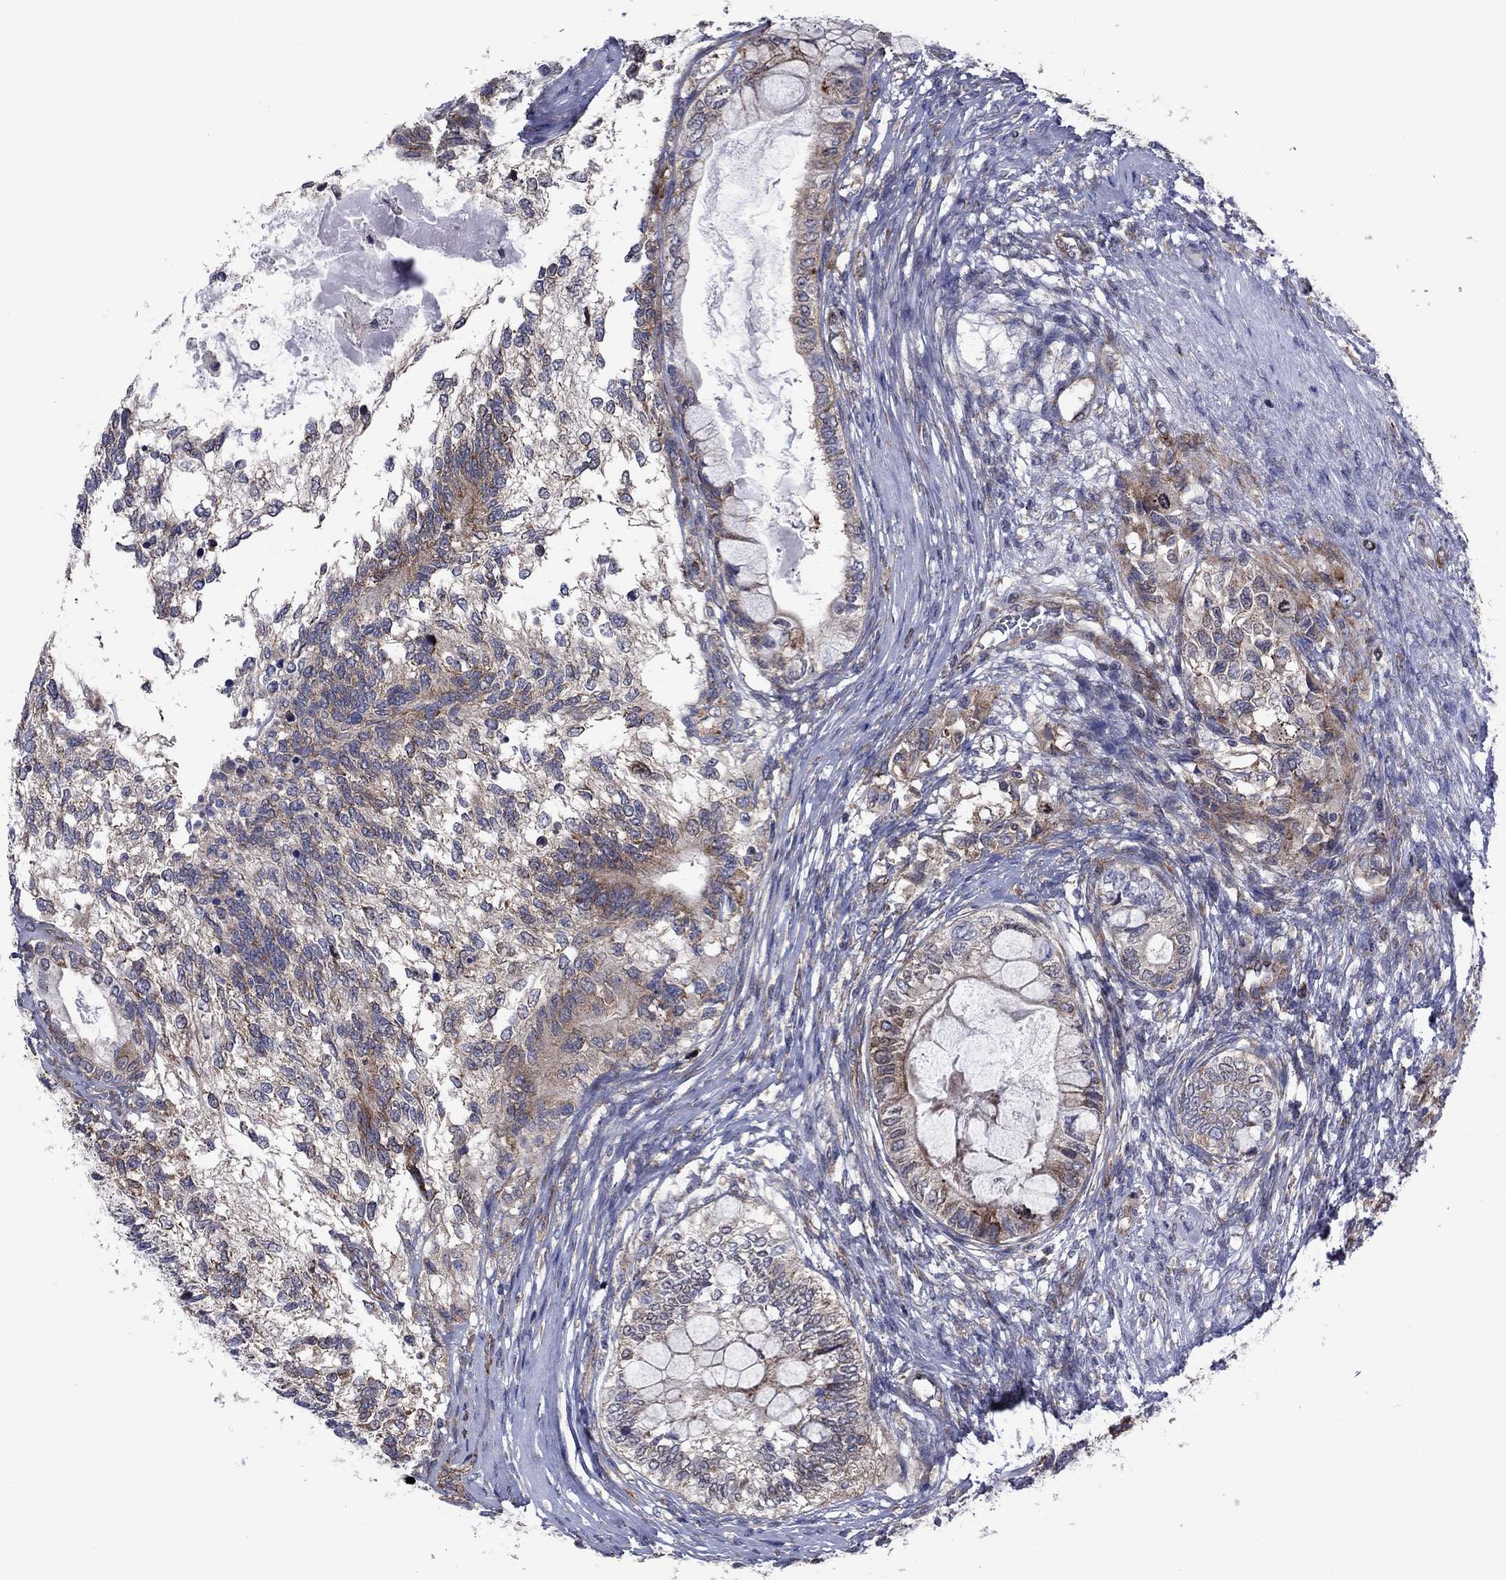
{"staining": {"intensity": "strong", "quantity": "25%-75%", "location": "cytoplasmic/membranous"}, "tissue": "testis cancer", "cell_type": "Tumor cells", "image_type": "cancer", "snomed": [{"axis": "morphology", "description": "Seminoma, NOS"}, {"axis": "morphology", "description": "Carcinoma, Embryonal, NOS"}, {"axis": "topography", "description": "Testis"}], "caption": "Testis cancer (seminoma) stained with immunohistochemistry (IHC) shows strong cytoplasmic/membranous expression in approximately 25%-75% of tumor cells.", "gene": "GPR155", "patient": {"sex": "male", "age": 41}}